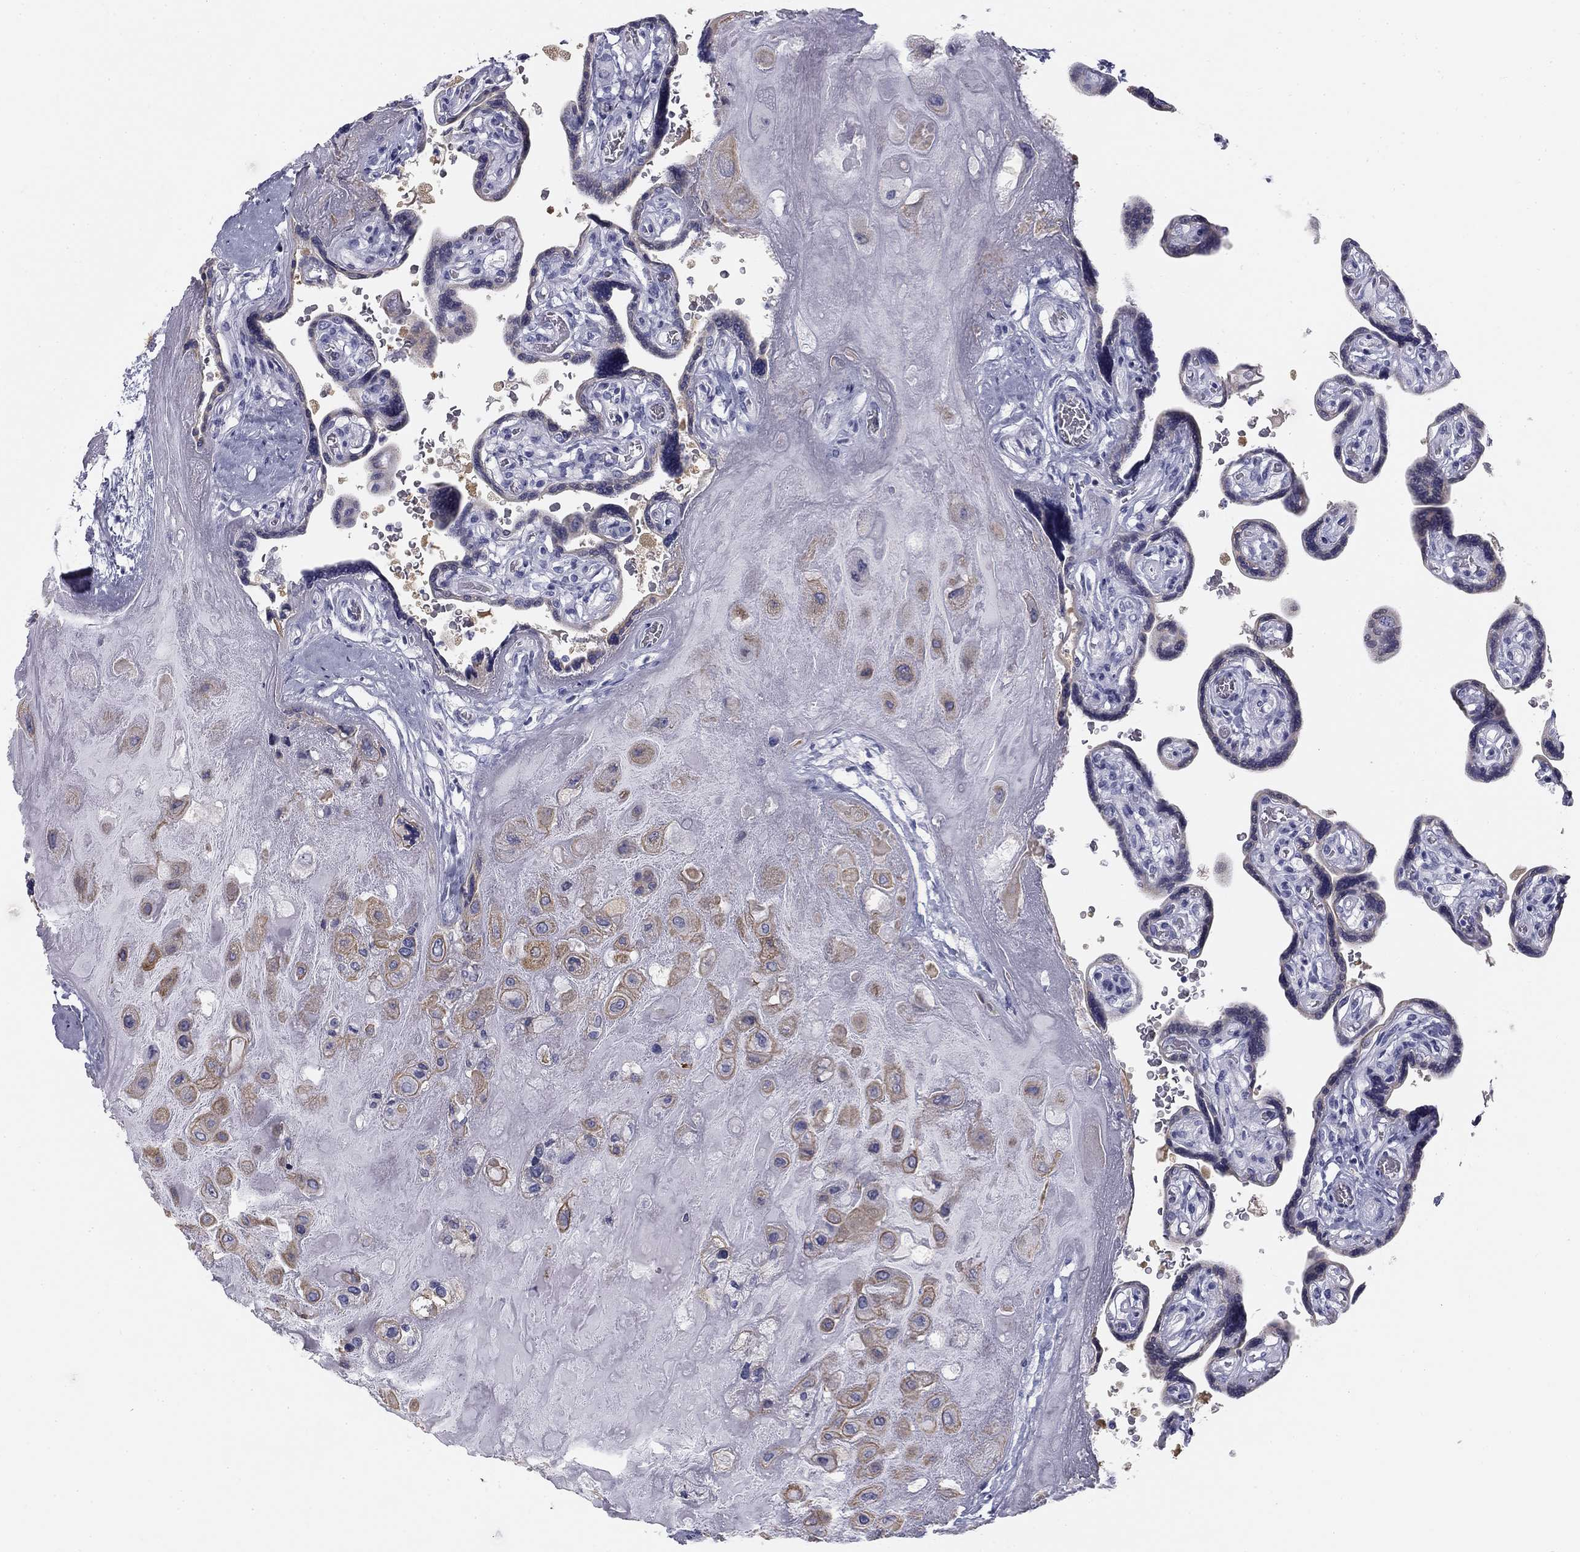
{"staining": {"intensity": "weak", "quantity": "25%-75%", "location": "cytoplasmic/membranous"}, "tissue": "placenta", "cell_type": "Decidual cells", "image_type": "normal", "snomed": [{"axis": "morphology", "description": "Normal tissue, NOS"}, {"axis": "topography", "description": "Placenta"}], "caption": "A micrograph of human placenta stained for a protein displays weak cytoplasmic/membranous brown staining in decidual cells. The protein is shown in brown color, while the nuclei are stained blue.", "gene": "SULT2B1", "patient": {"sex": "female", "age": 32}}